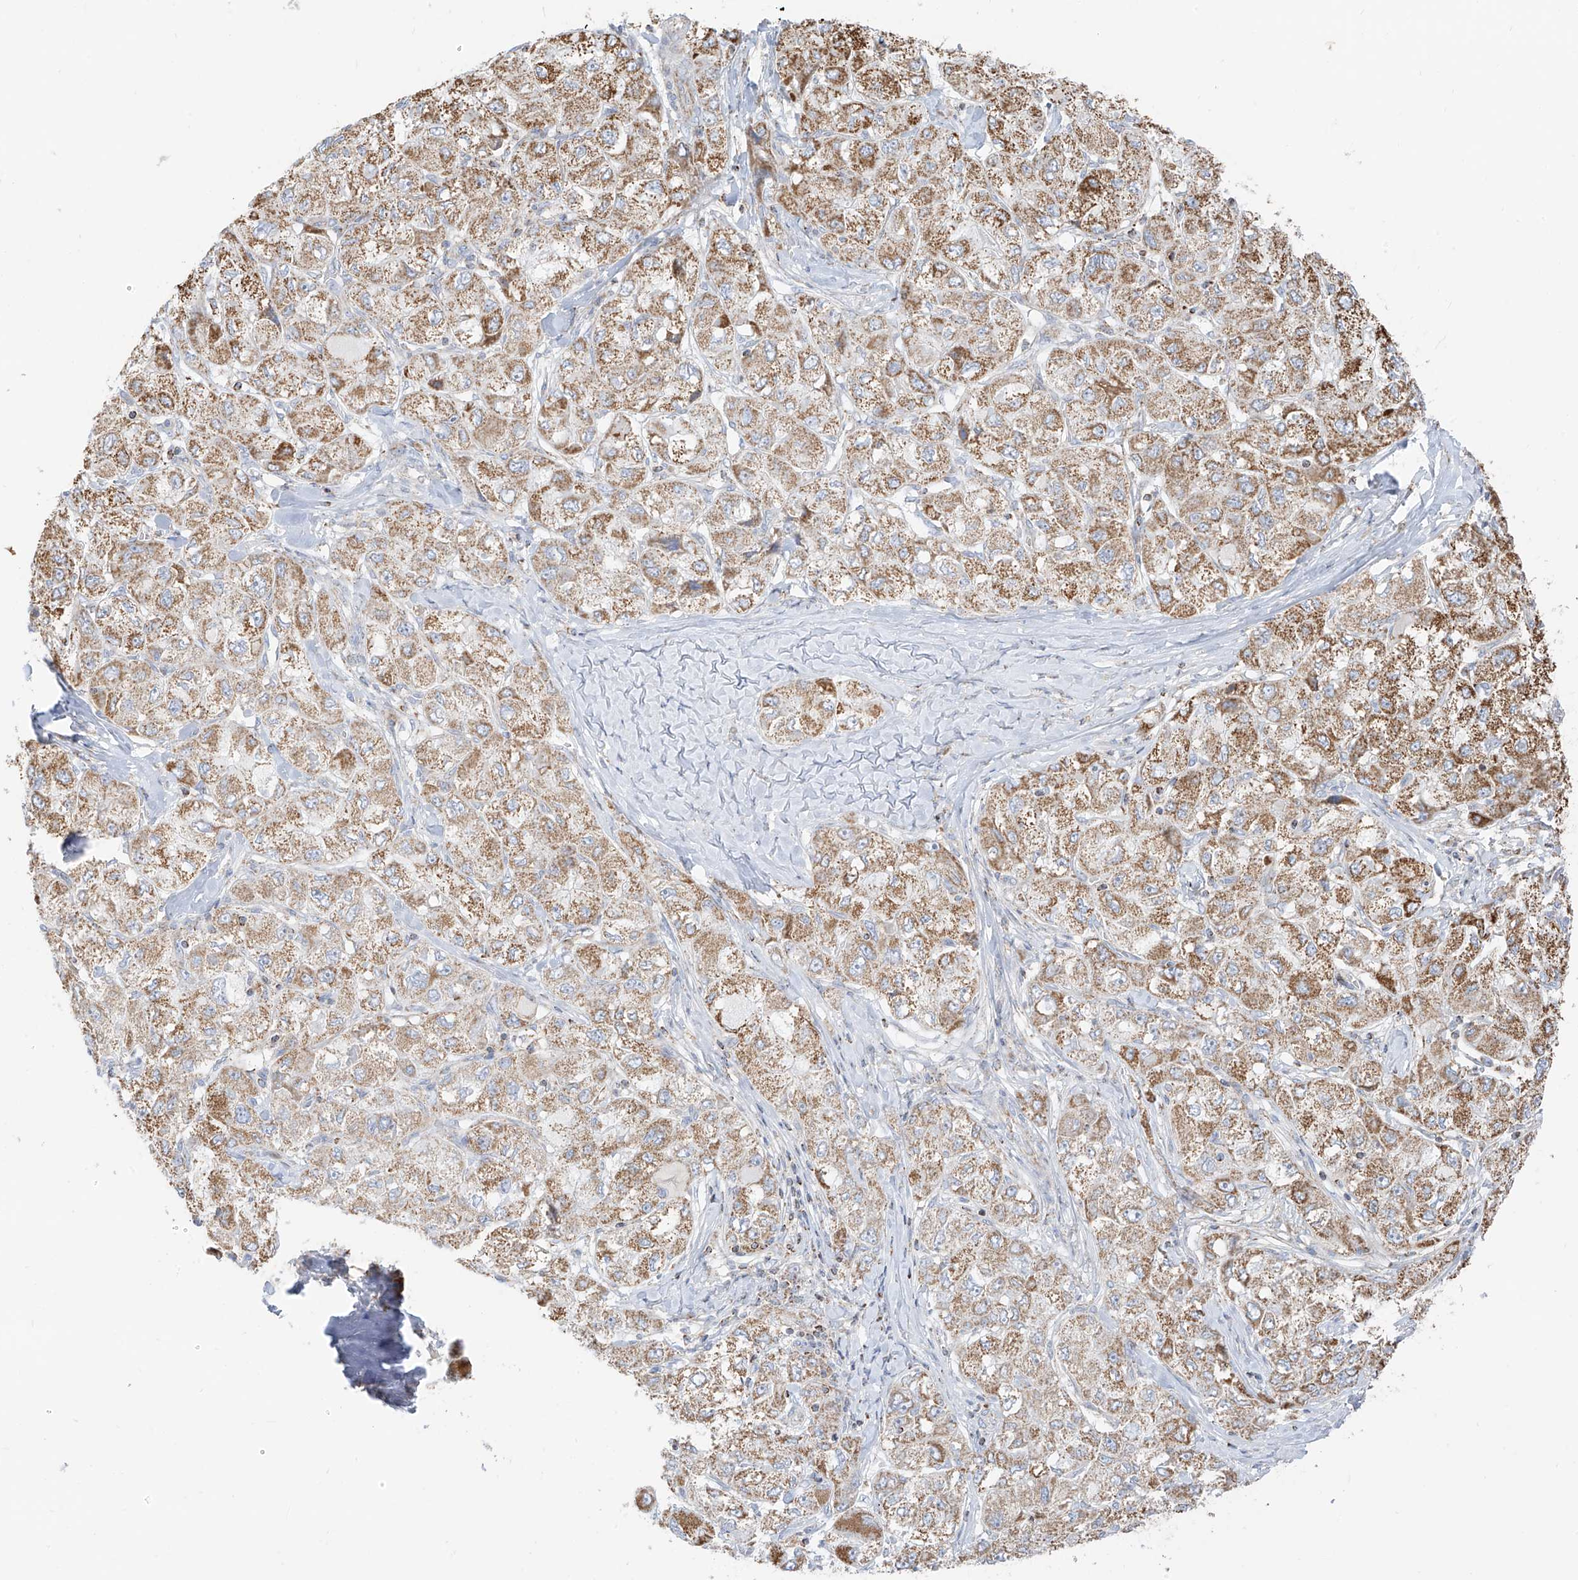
{"staining": {"intensity": "moderate", "quantity": ">75%", "location": "cytoplasmic/membranous"}, "tissue": "liver cancer", "cell_type": "Tumor cells", "image_type": "cancer", "snomed": [{"axis": "morphology", "description": "Carcinoma, Hepatocellular, NOS"}, {"axis": "topography", "description": "Liver"}], "caption": "A histopathology image of human liver hepatocellular carcinoma stained for a protein exhibits moderate cytoplasmic/membranous brown staining in tumor cells.", "gene": "ETHE1", "patient": {"sex": "male", "age": 80}}